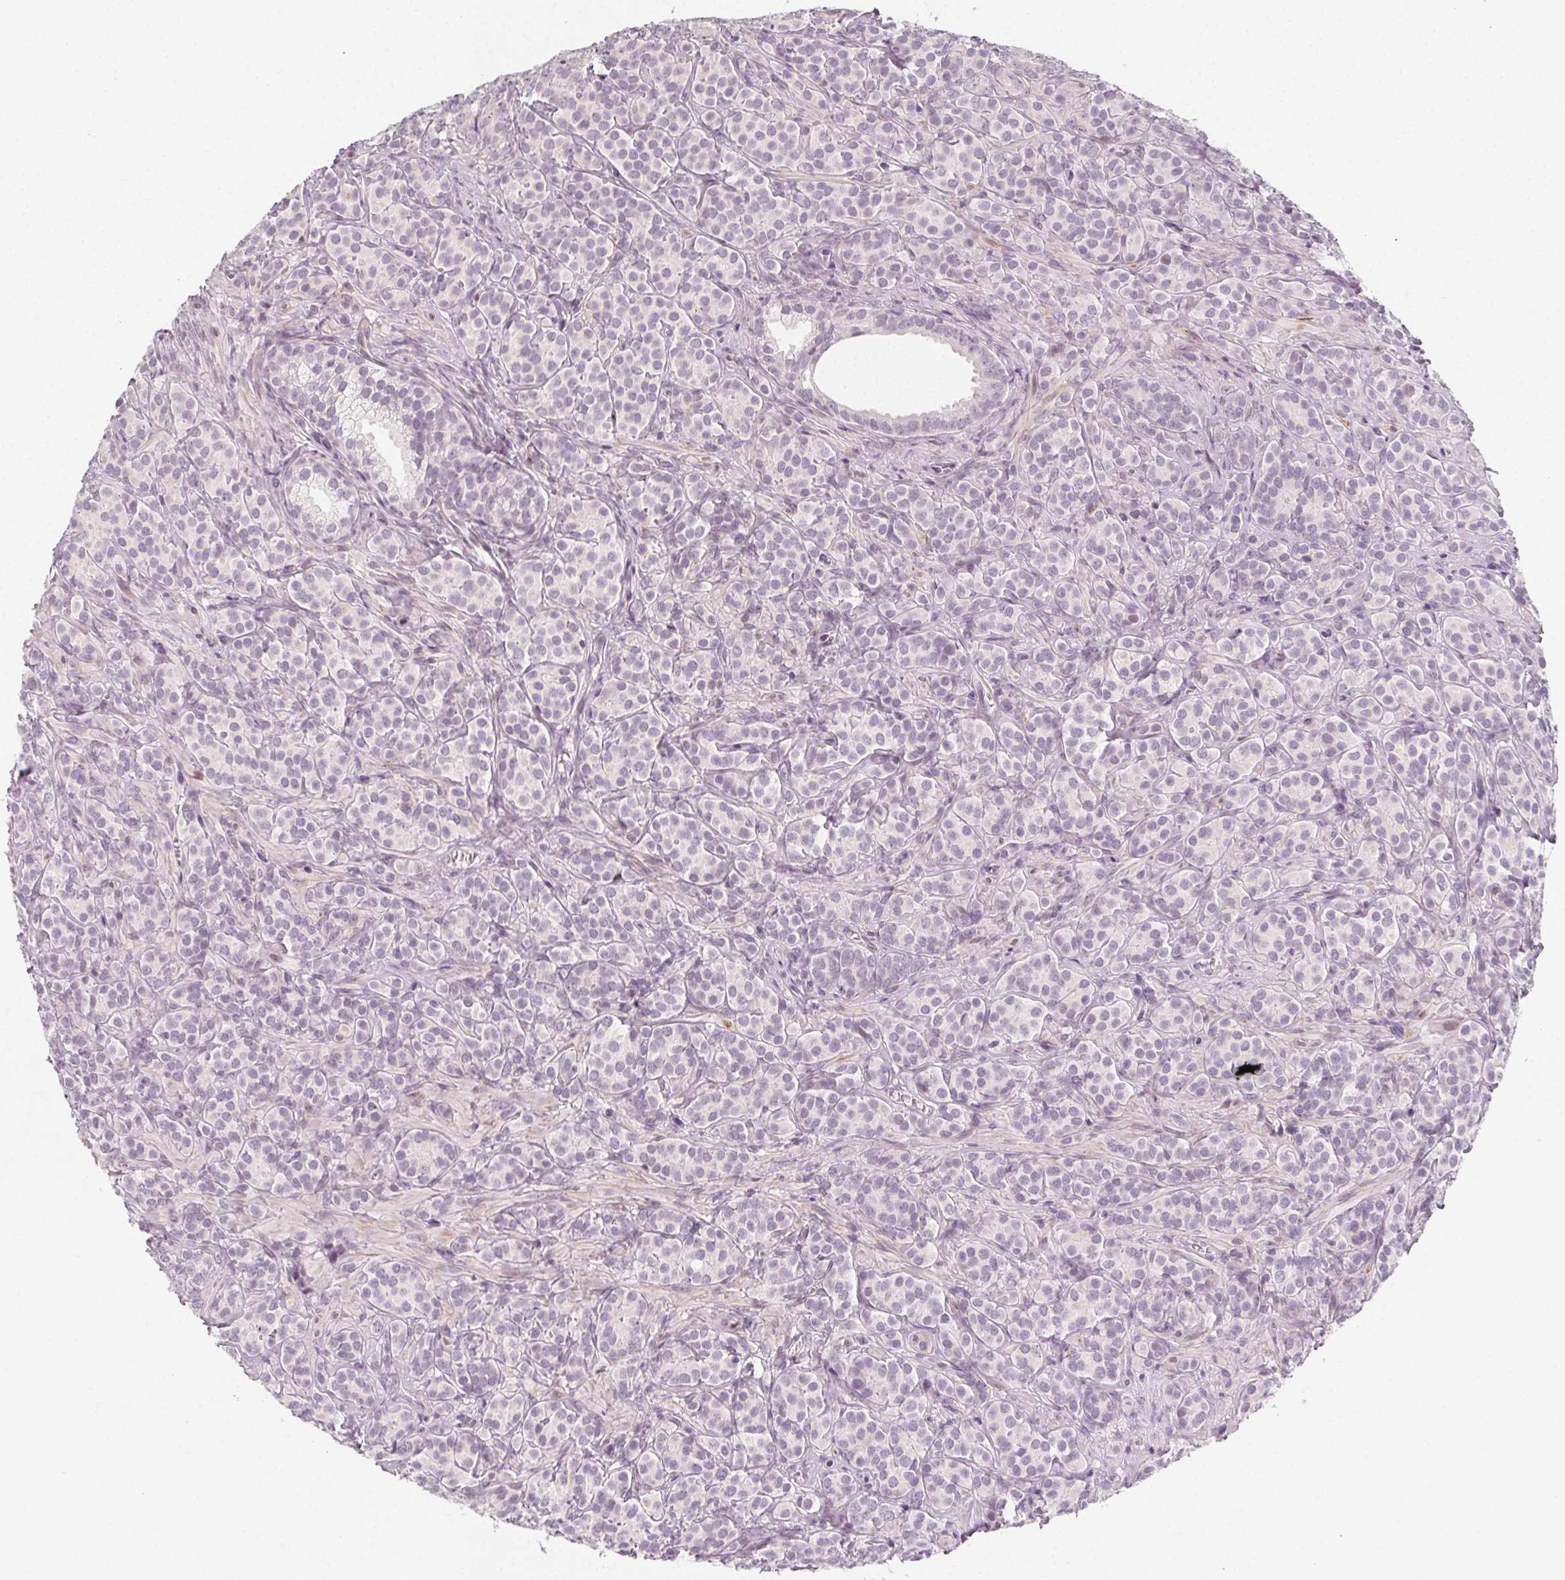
{"staining": {"intensity": "negative", "quantity": "none", "location": "none"}, "tissue": "prostate cancer", "cell_type": "Tumor cells", "image_type": "cancer", "snomed": [{"axis": "morphology", "description": "Adenocarcinoma, High grade"}, {"axis": "topography", "description": "Prostate"}], "caption": "This is an IHC image of human high-grade adenocarcinoma (prostate). There is no positivity in tumor cells.", "gene": "CCDC96", "patient": {"sex": "male", "age": 84}}